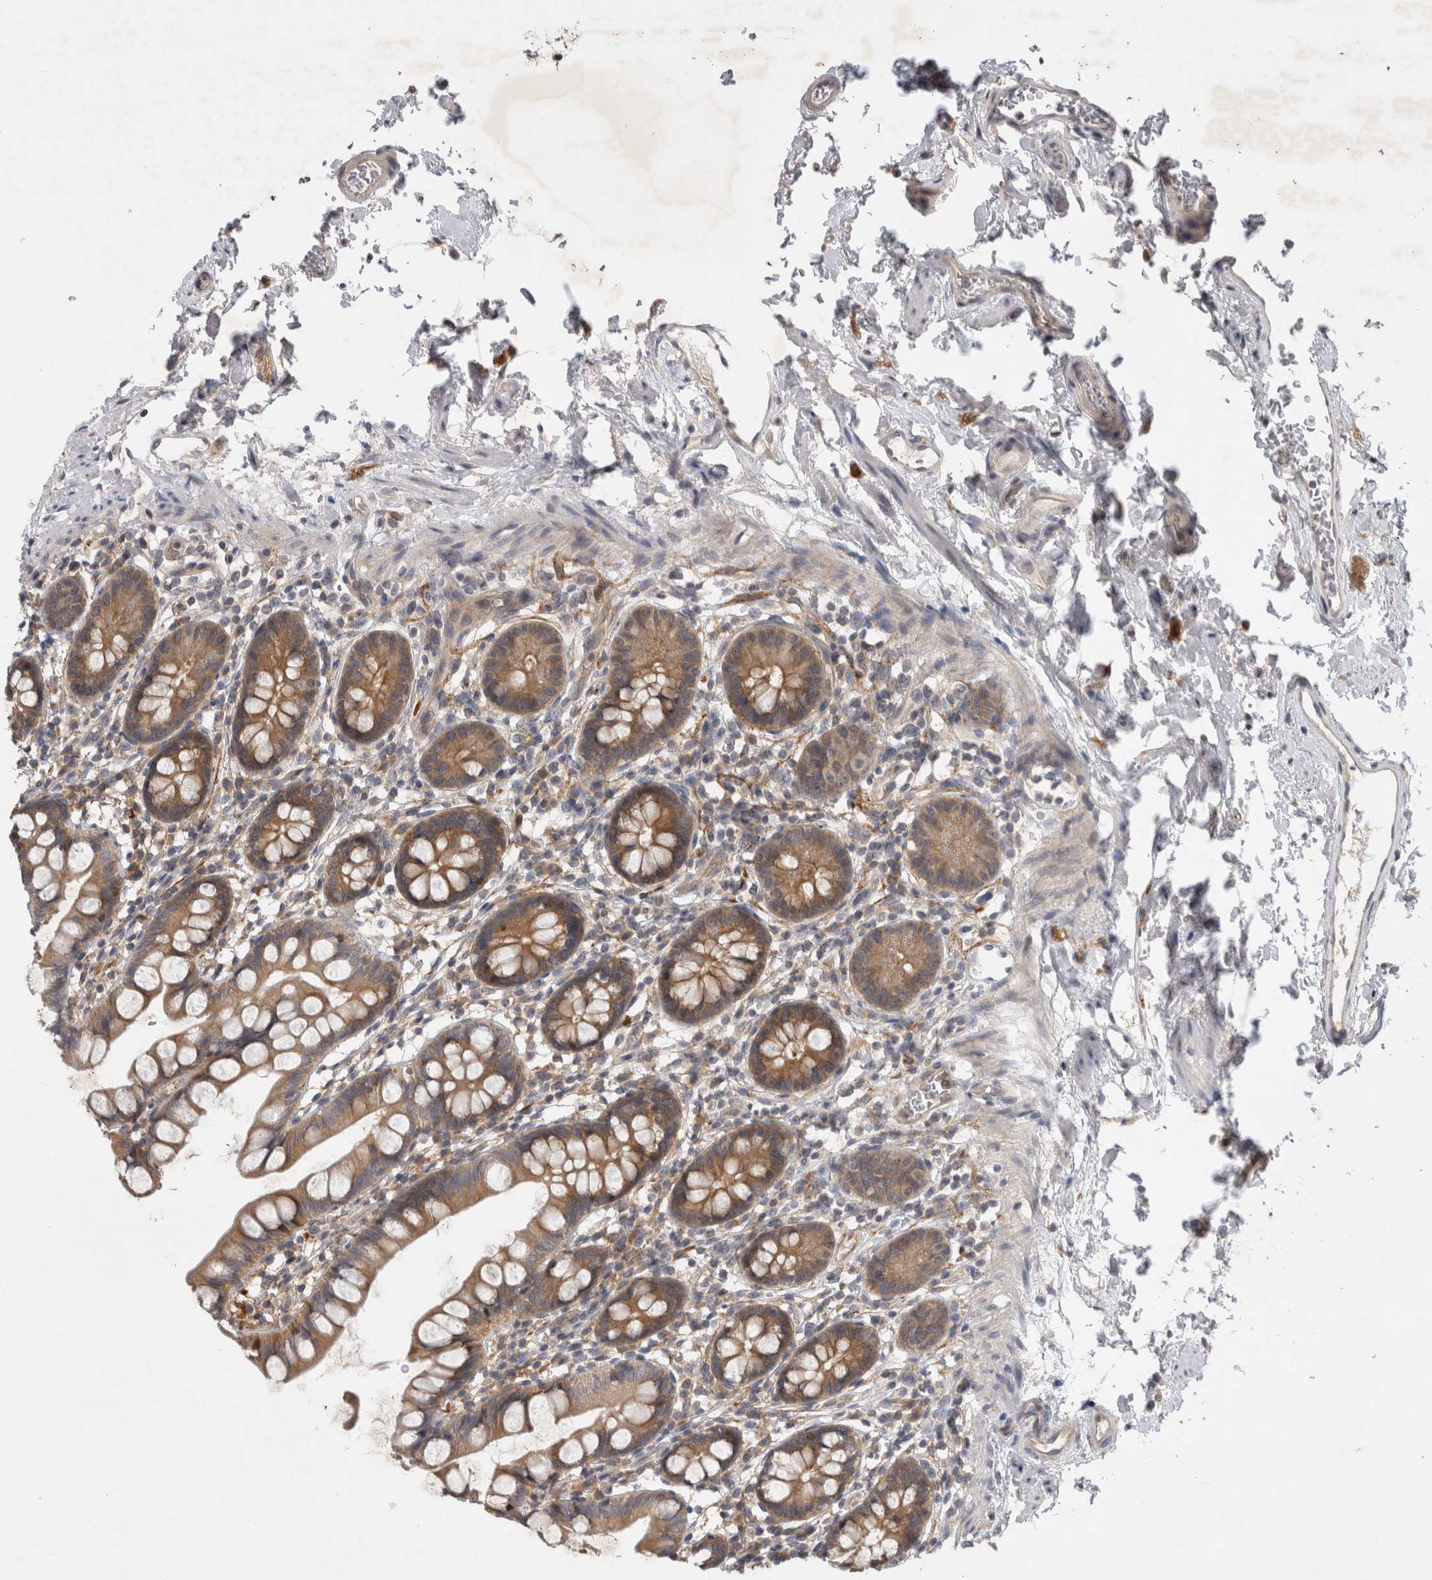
{"staining": {"intensity": "moderate", "quantity": ">75%", "location": "cytoplasmic/membranous"}, "tissue": "small intestine", "cell_type": "Glandular cells", "image_type": "normal", "snomed": [{"axis": "morphology", "description": "Normal tissue, NOS"}, {"axis": "topography", "description": "Small intestine"}], "caption": "DAB immunohistochemical staining of normal small intestine displays moderate cytoplasmic/membranous protein expression in about >75% of glandular cells.", "gene": "AASDHPPT", "patient": {"sex": "female", "age": 84}}